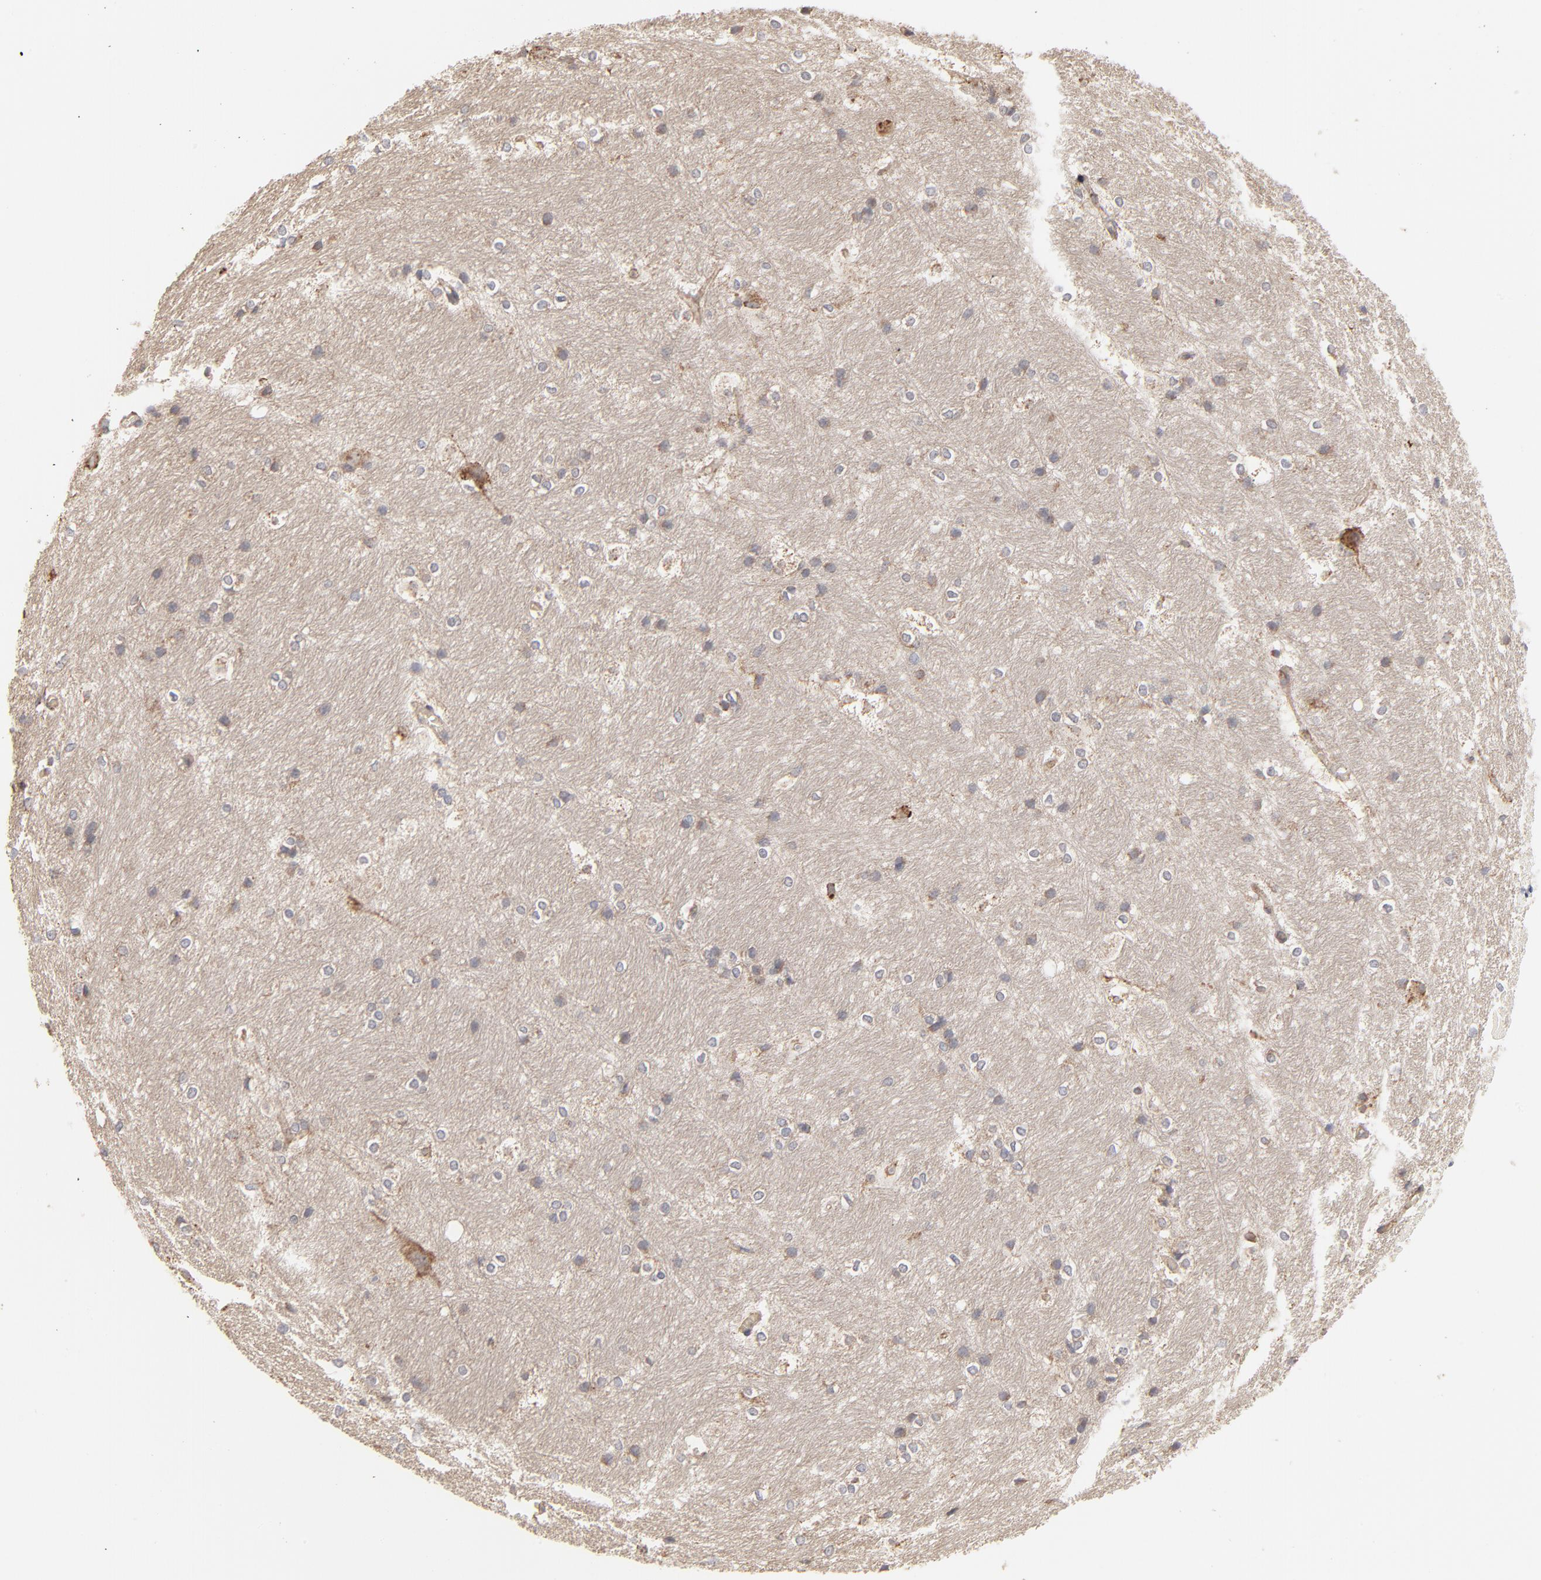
{"staining": {"intensity": "weak", "quantity": "25%-75%", "location": "cytoplasmic/membranous"}, "tissue": "hippocampus", "cell_type": "Glial cells", "image_type": "normal", "snomed": [{"axis": "morphology", "description": "Normal tissue, NOS"}, {"axis": "topography", "description": "Hippocampus"}], "caption": "Hippocampus stained with DAB (3,3'-diaminobenzidine) immunohistochemistry (IHC) exhibits low levels of weak cytoplasmic/membranous staining in about 25%-75% of glial cells.", "gene": "RNF213", "patient": {"sex": "female", "age": 19}}